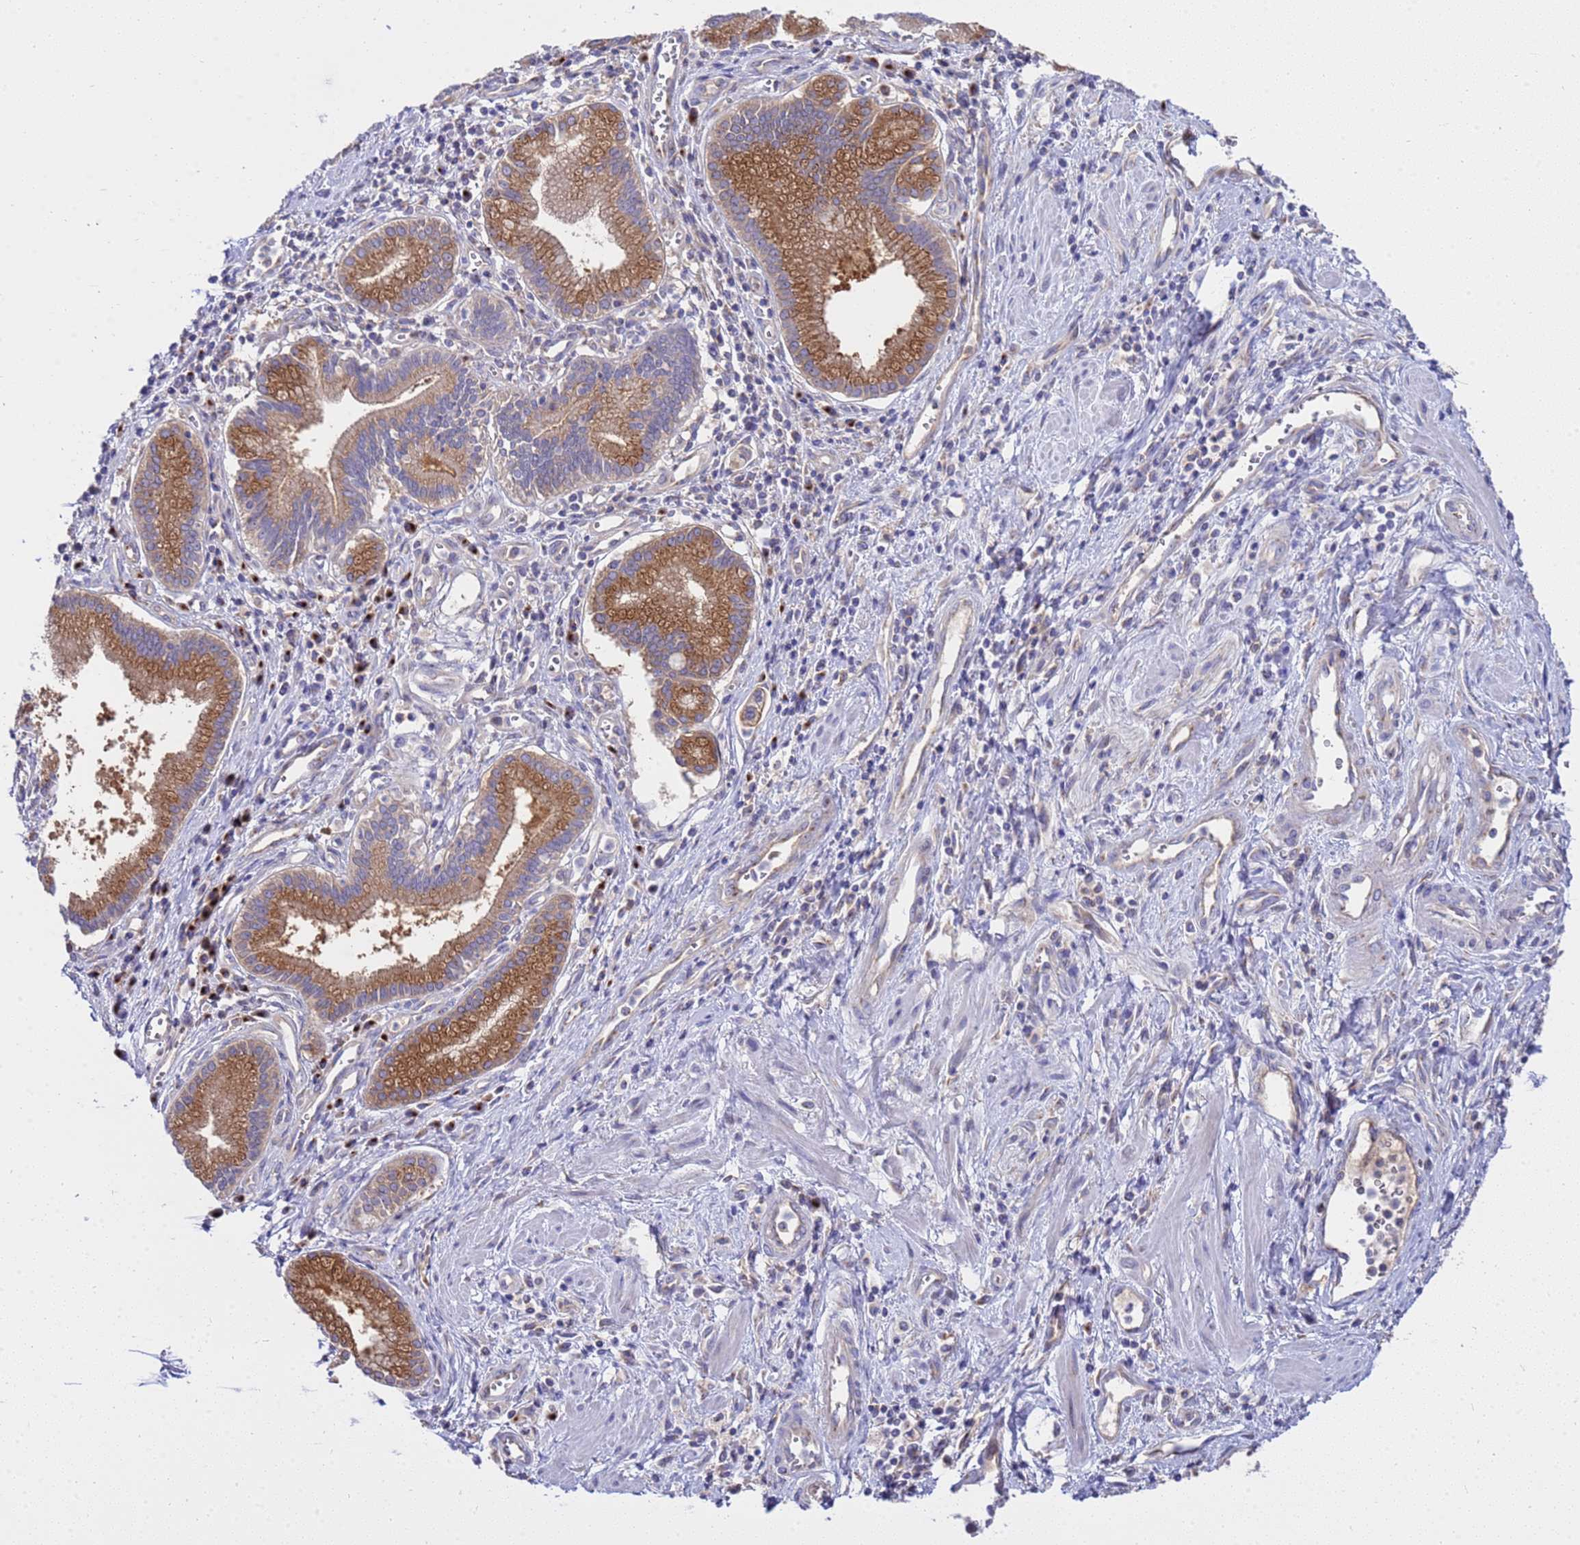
{"staining": {"intensity": "moderate", "quantity": ">75%", "location": "cytoplasmic/membranous"}, "tissue": "pancreatic cancer", "cell_type": "Tumor cells", "image_type": "cancer", "snomed": [{"axis": "morphology", "description": "Adenocarcinoma, NOS"}, {"axis": "topography", "description": "Pancreas"}], "caption": "Immunohistochemical staining of human pancreatic adenocarcinoma demonstrates medium levels of moderate cytoplasmic/membranous protein positivity in approximately >75% of tumor cells.", "gene": "ANAPC1", "patient": {"sex": "male", "age": 78}}